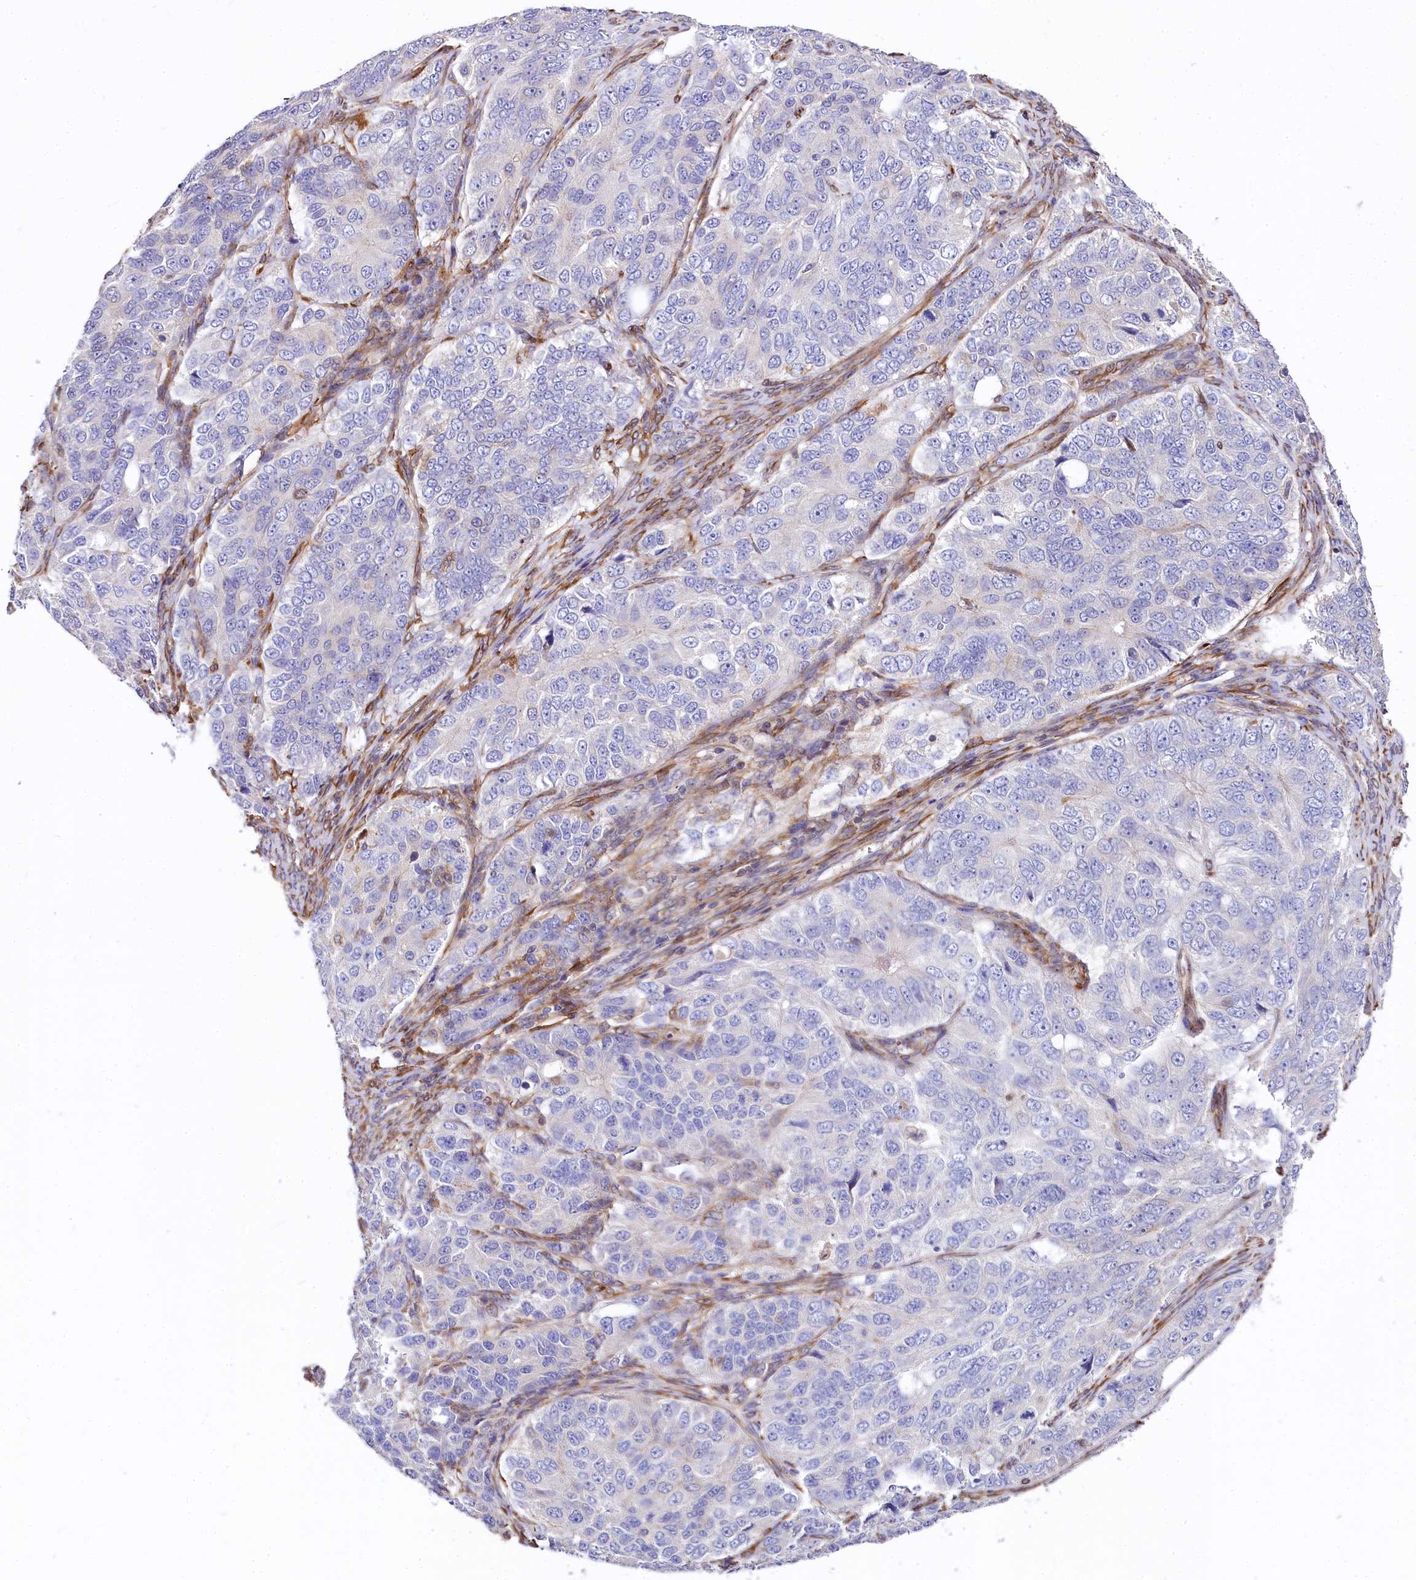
{"staining": {"intensity": "negative", "quantity": "none", "location": "none"}, "tissue": "ovarian cancer", "cell_type": "Tumor cells", "image_type": "cancer", "snomed": [{"axis": "morphology", "description": "Carcinoma, endometroid"}, {"axis": "topography", "description": "Ovary"}], "caption": "A histopathology image of endometroid carcinoma (ovarian) stained for a protein exhibits no brown staining in tumor cells.", "gene": "FCHSD2", "patient": {"sex": "female", "age": 51}}